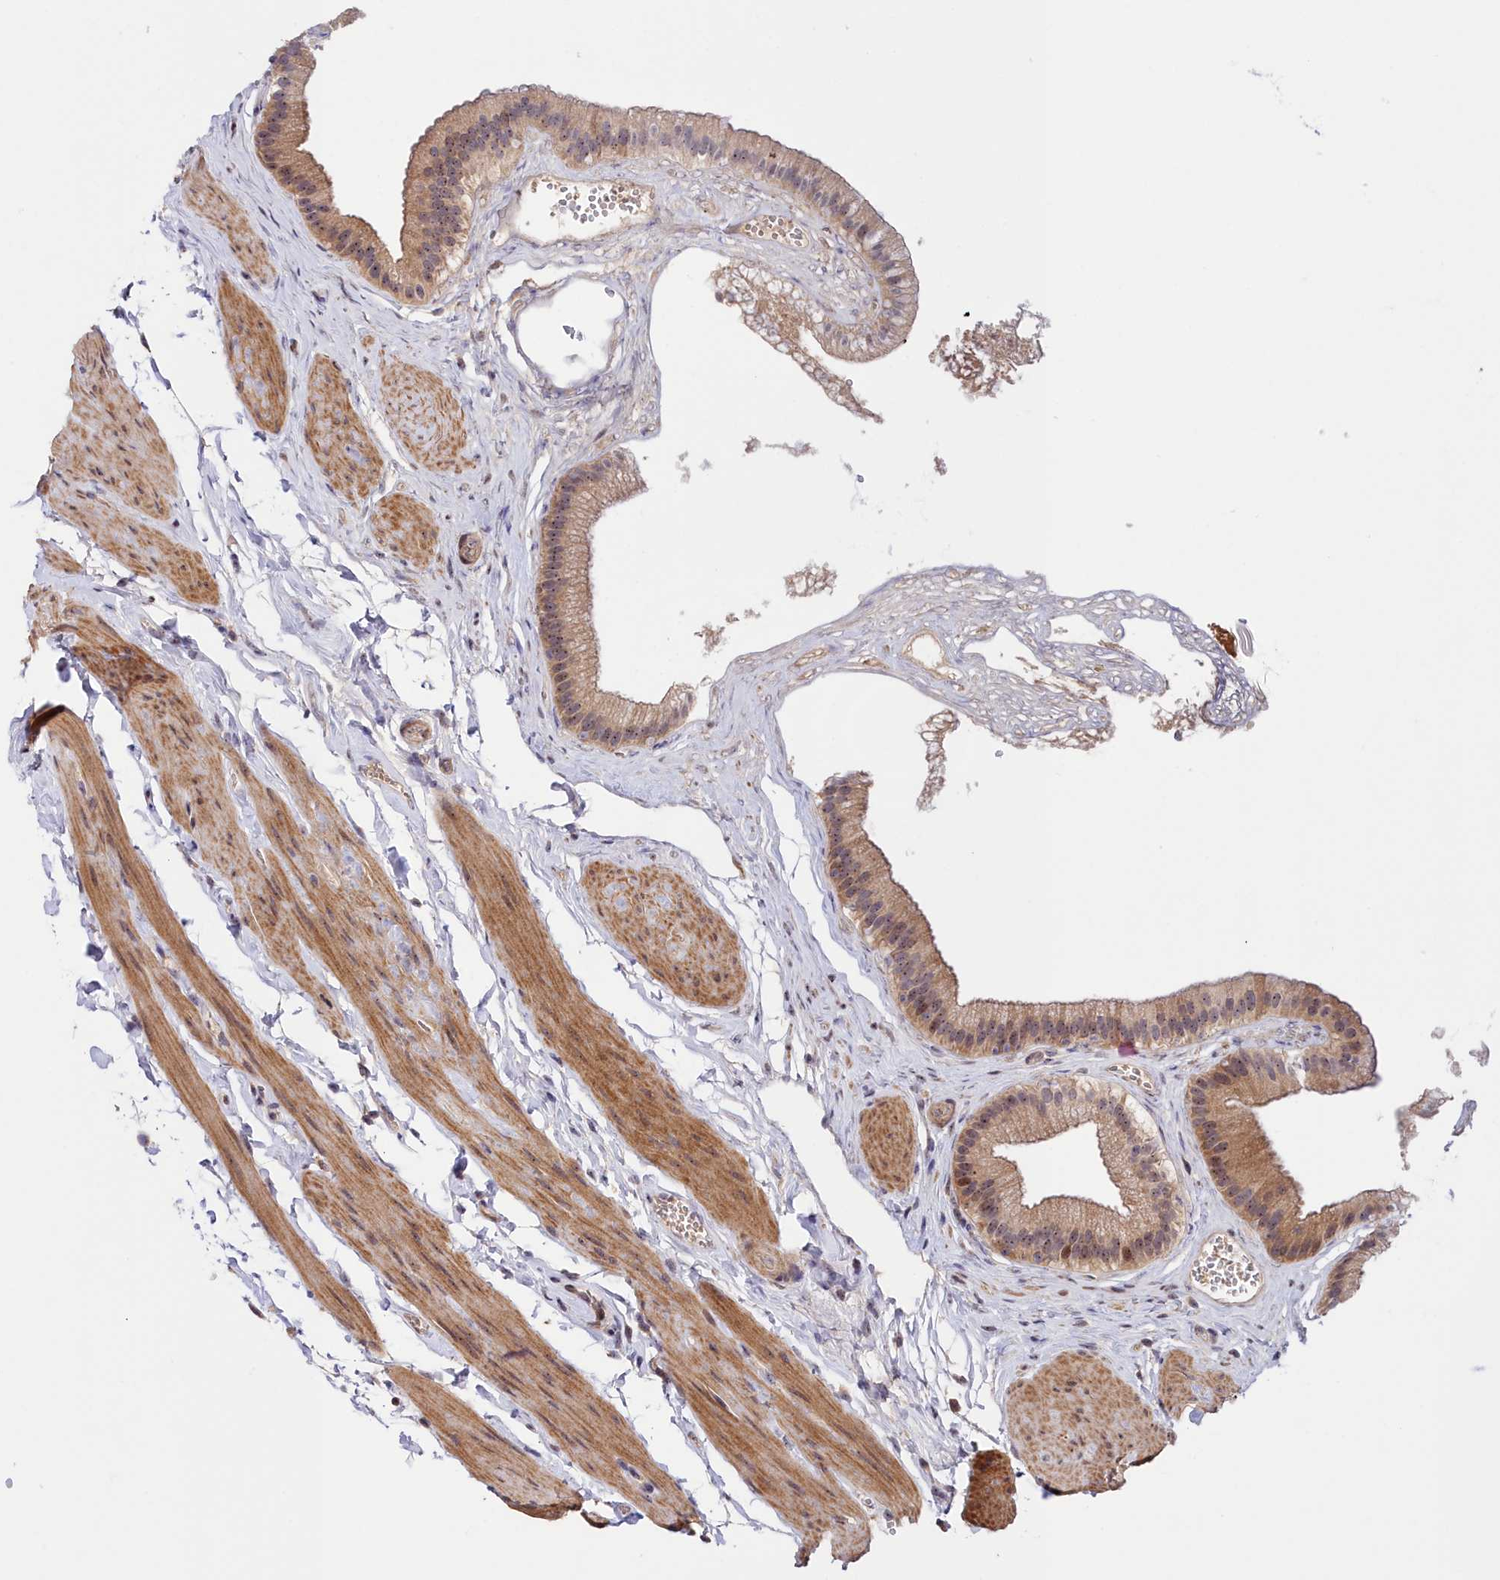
{"staining": {"intensity": "moderate", "quantity": ">75%", "location": "cytoplasmic/membranous,nuclear"}, "tissue": "gallbladder", "cell_type": "Glandular cells", "image_type": "normal", "snomed": [{"axis": "morphology", "description": "Normal tissue, NOS"}, {"axis": "topography", "description": "Gallbladder"}], "caption": "Immunohistochemistry (IHC) micrograph of normal gallbladder: human gallbladder stained using IHC displays medium levels of moderate protein expression localized specifically in the cytoplasmic/membranous,nuclear of glandular cells, appearing as a cytoplasmic/membranous,nuclear brown color.", "gene": "NEURL4", "patient": {"sex": "female", "age": 54}}